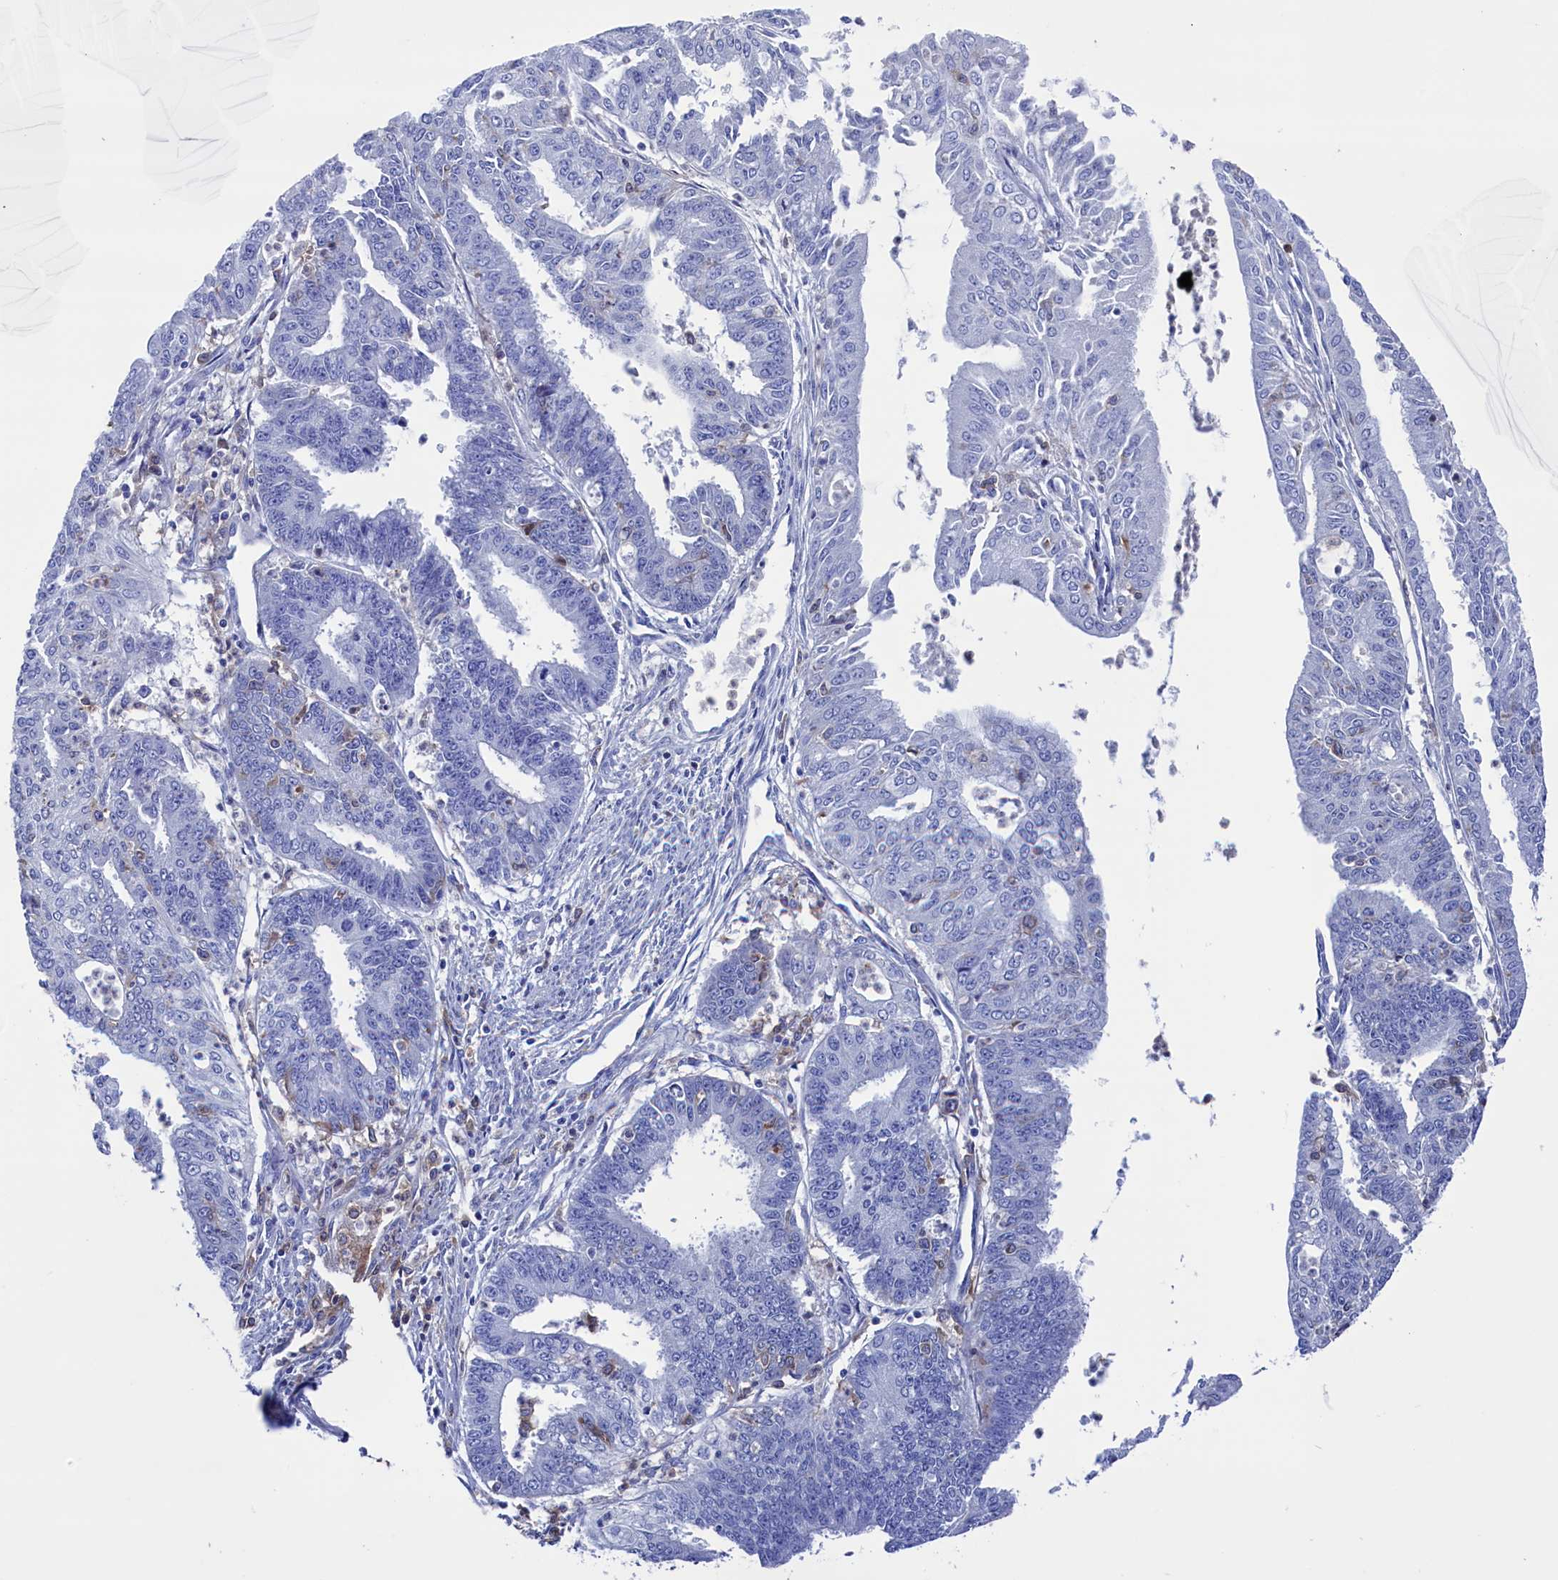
{"staining": {"intensity": "negative", "quantity": "none", "location": "none"}, "tissue": "endometrial cancer", "cell_type": "Tumor cells", "image_type": "cancer", "snomed": [{"axis": "morphology", "description": "Adenocarcinoma, NOS"}, {"axis": "topography", "description": "Endometrium"}], "caption": "Tumor cells are negative for brown protein staining in endometrial adenocarcinoma. The staining is performed using DAB (3,3'-diaminobenzidine) brown chromogen with nuclei counter-stained in using hematoxylin.", "gene": "TYROBP", "patient": {"sex": "female", "age": 73}}